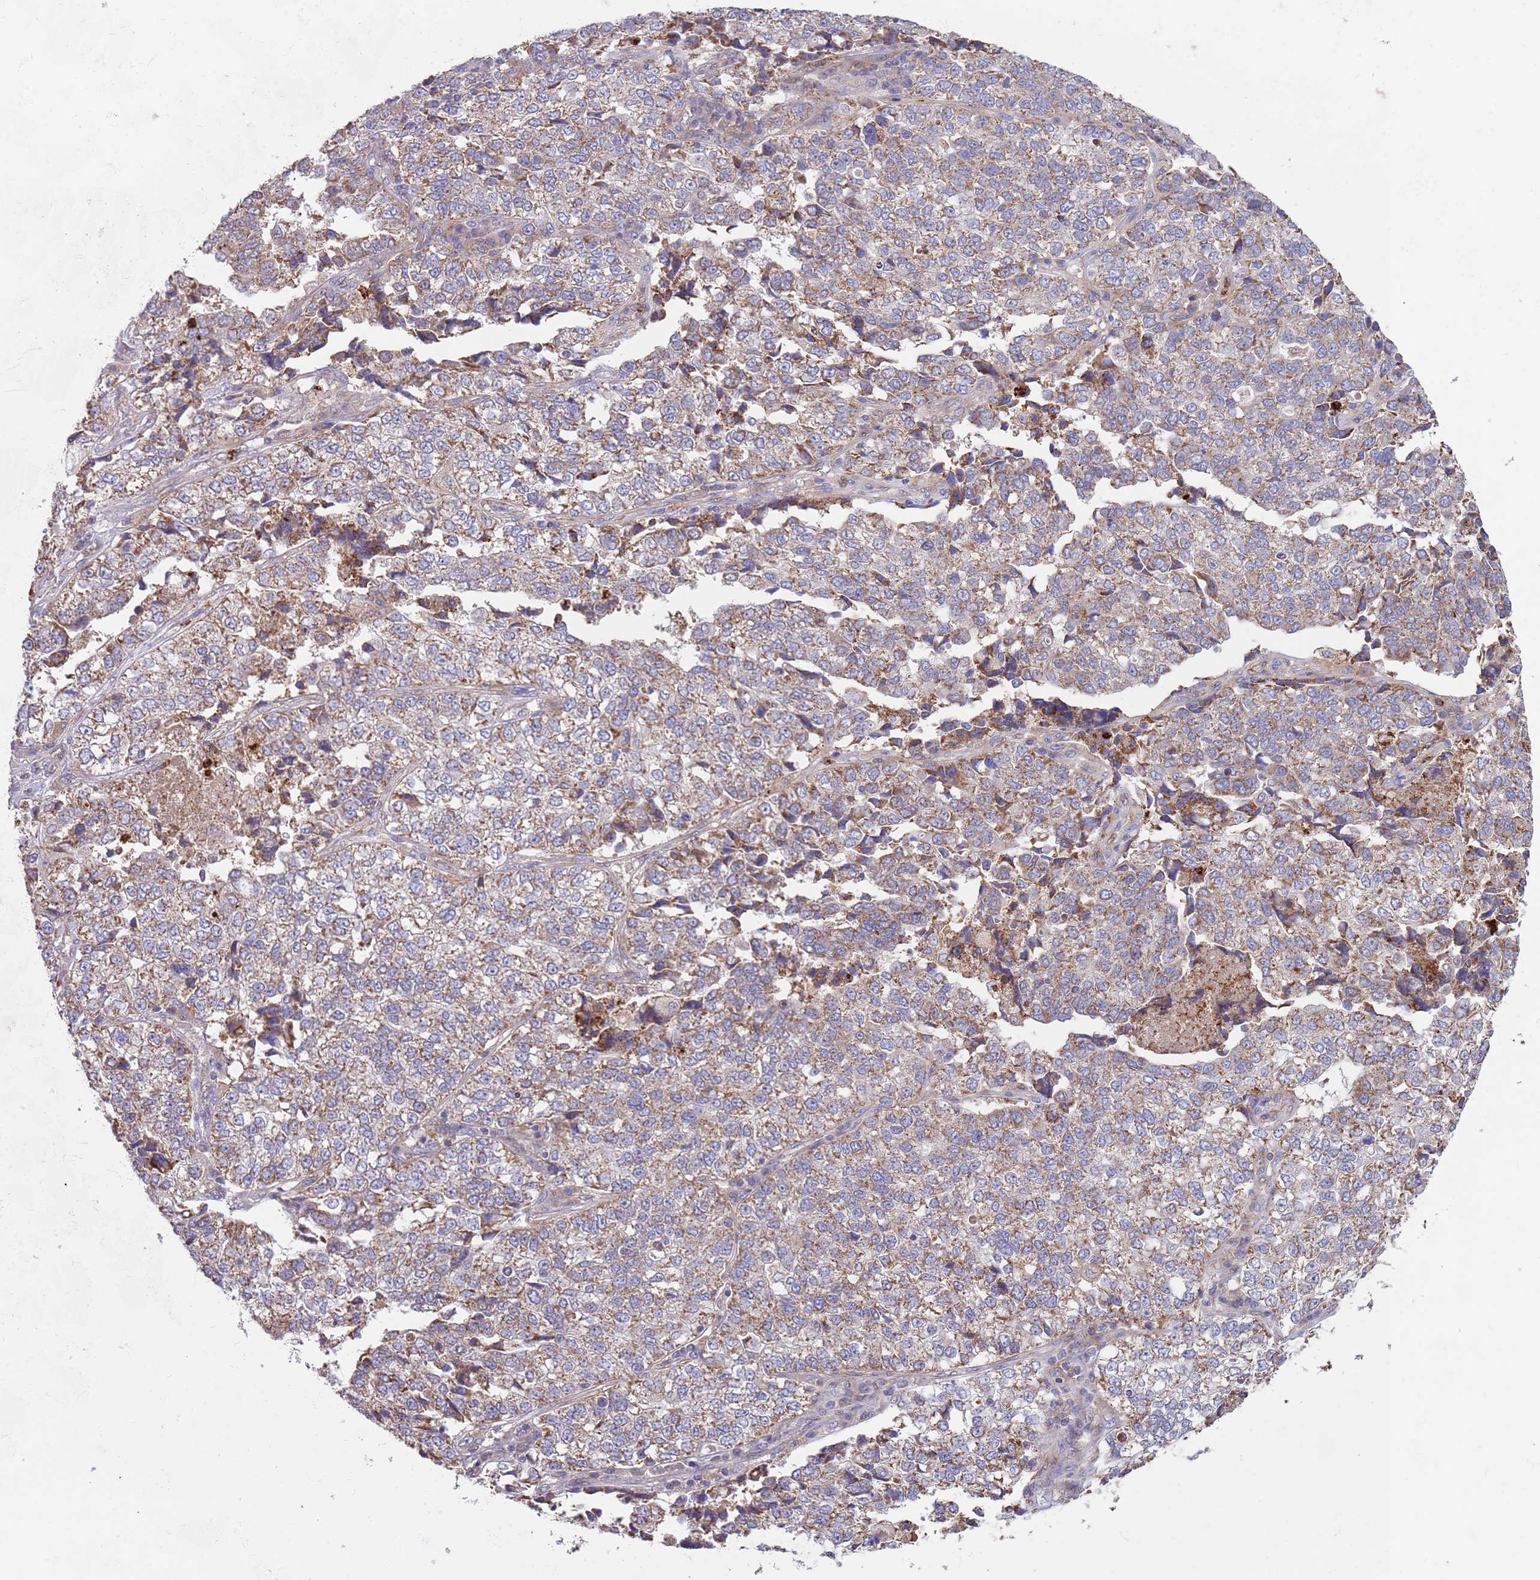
{"staining": {"intensity": "moderate", "quantity": ">75%", "location": "cytoplasmic/membranous"}, "tissue": "lung cancer", "cell_type": "Tumor cells", "image_type": "cancer", "snomed": [{"axis": "morphology", "description": "Adenocarcinoma, NOS"}, {"axis": "topography", "description": "Lung"}], "caption": "A high-resolution photomicrograph shows immunohistochemistry (IHC) staining of lung adenocarcinoma, which demonstrates moderate cytoplasmic/membranous expression in approximately >75% of tumor cells.", "gene": "DDT", "patient": {"sex": "male", "age": 49}}